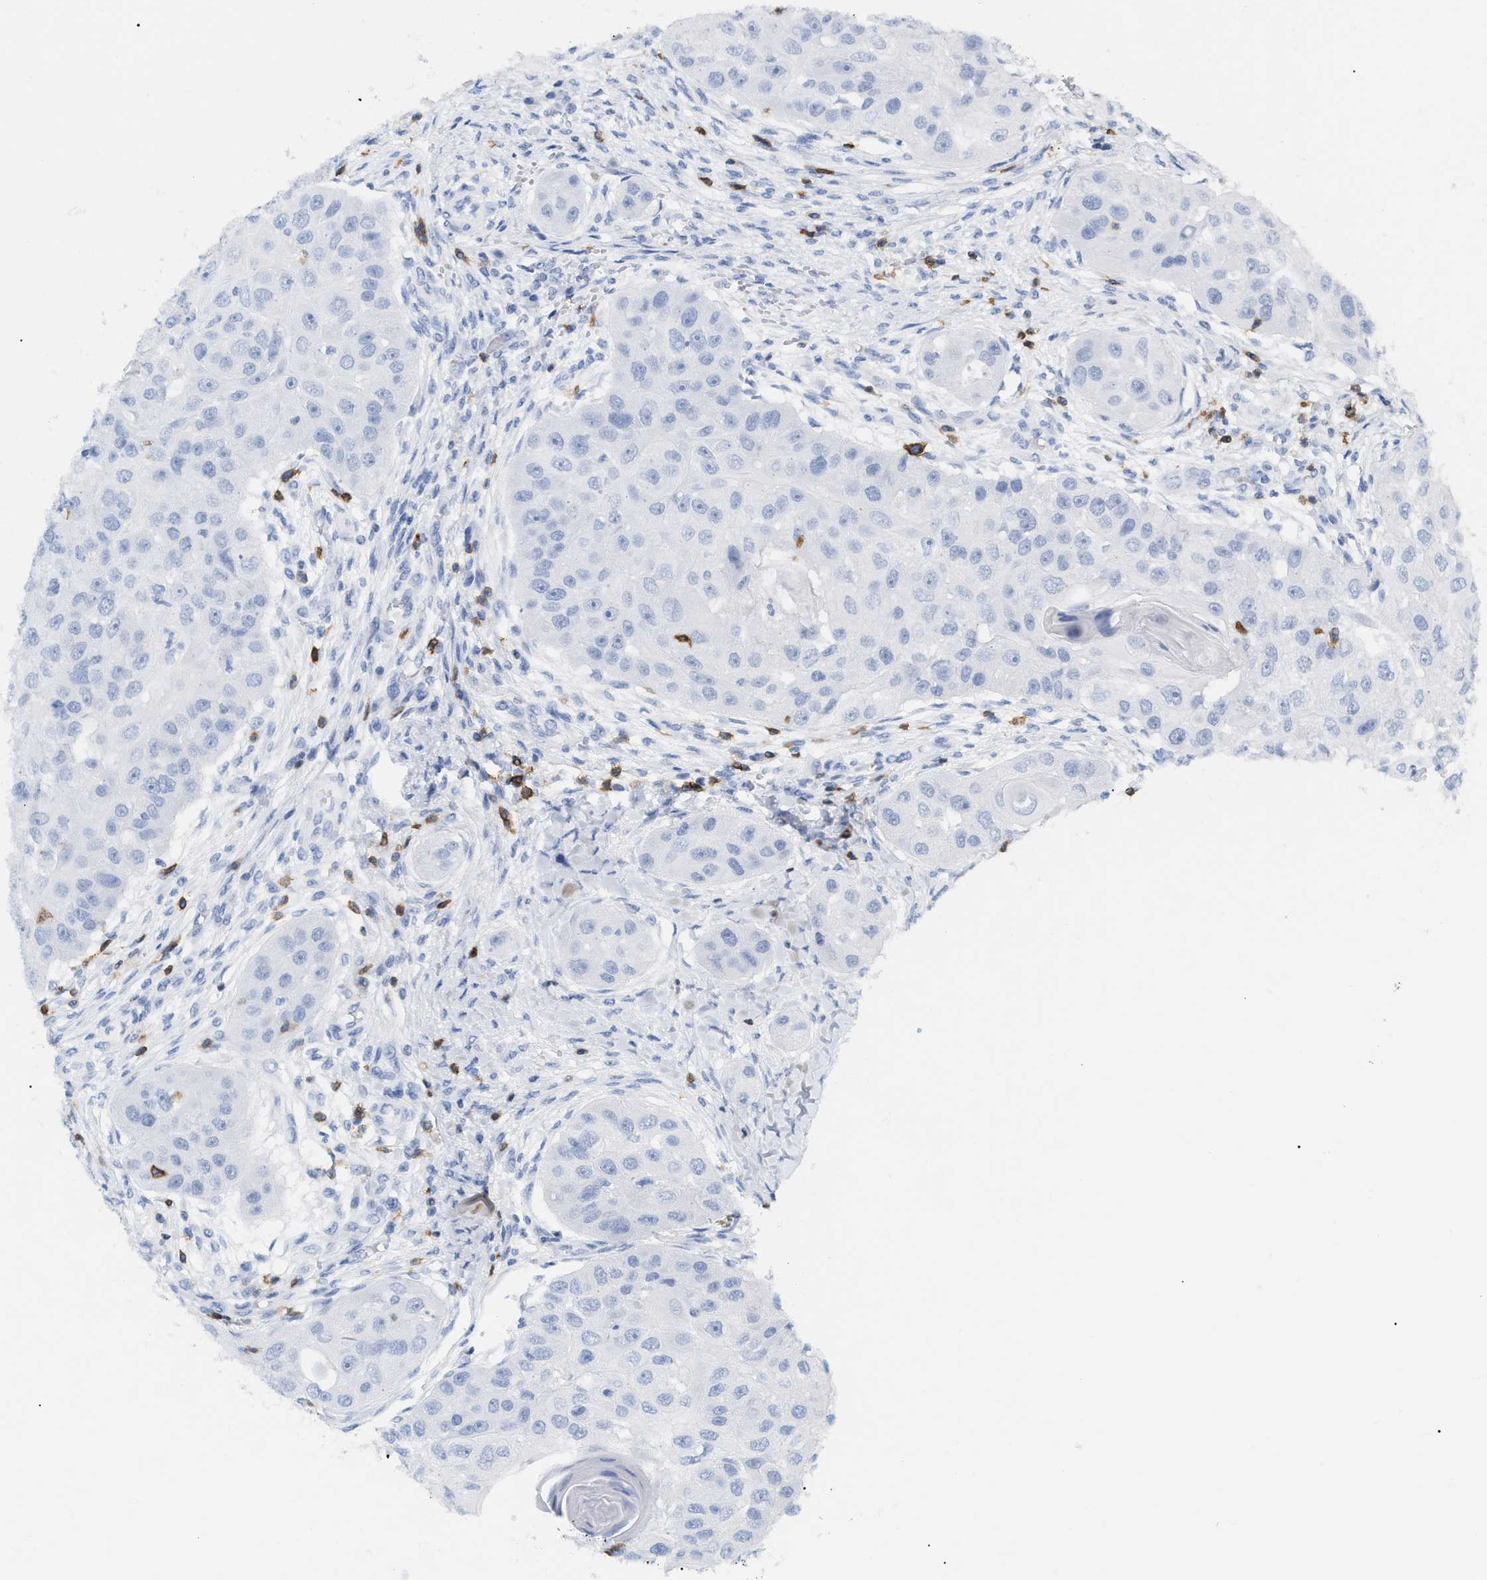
{"staining": {"intensity": "negative", "quantity": "none", "location": "none"}, "tissue": "head and neck cancer", "cell_type": "Tumor cells", "image_type": "cancer", "snomed": [{"axis": "morphology", "description": "Normal tissue, NOS"}, {"axis": "morphology", "description": "Squamous cell carcinoma, NOS"}, {"axis": "topography", "description": "Skeletal muscle"}, {"axis": "topography", "description": "Head-Neck"}], "caption": "DAB immunohistochemical staining of head and neck cancer exhibits no significant positivity in tumor cells. (DAB immunohistochemistry, high magnification).", "gene": "CD5", "patient": {"sex": "male", "age": 51}}